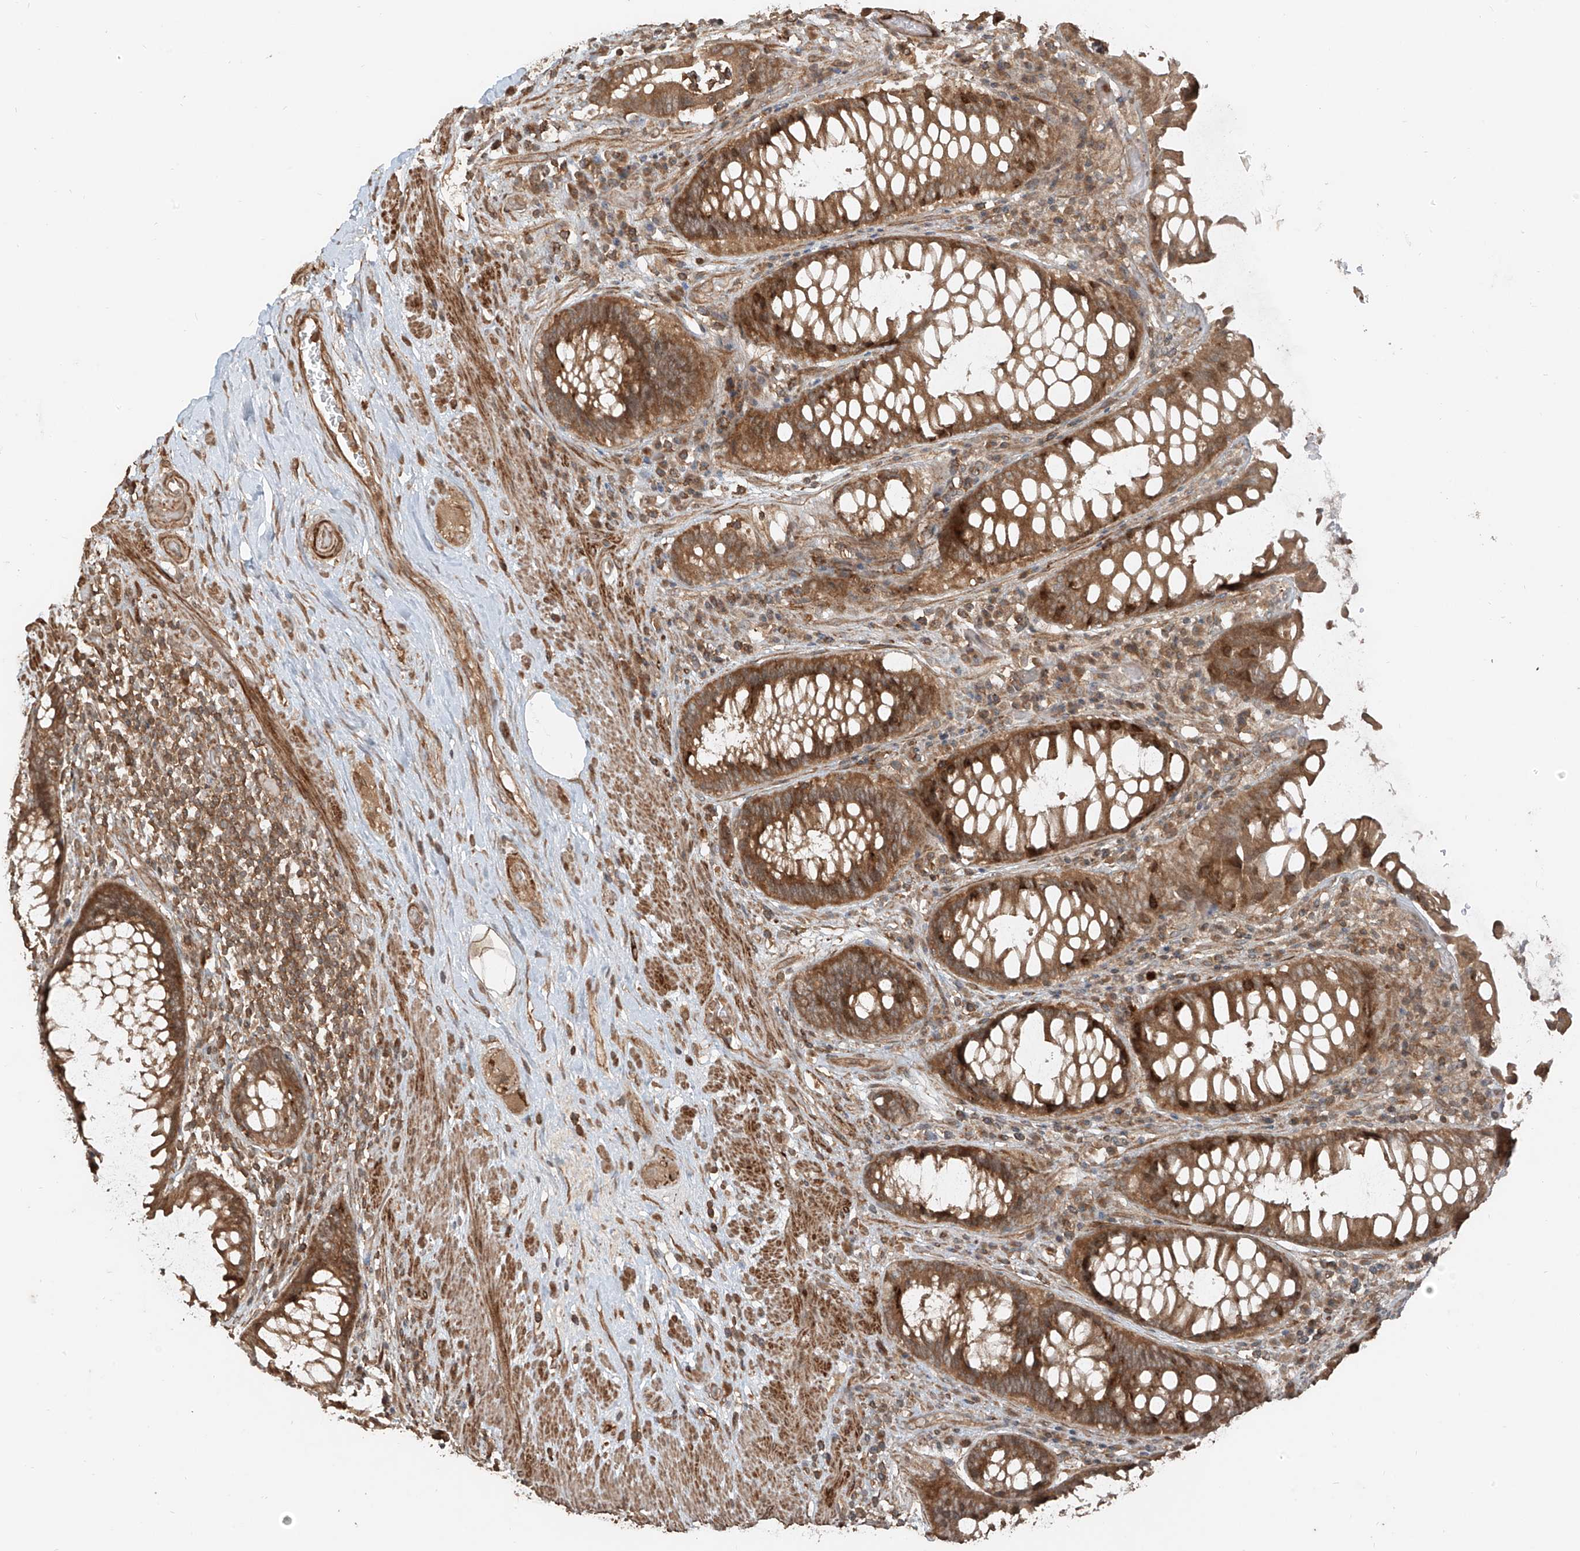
{"staining": {"intensity": "moderate", "quantity": ">75%", "location": "cytoplasmic/membranous"}, "tissue": "rectum", "cell_type": "Glandular cells", "image_type": "normal", "snomed": [{"axis": "morphology", "description": "Normal tissue, NOS"}, {"axis": "topography", "description": "Rectum"}], "caption": "Rectum stained with IHC exhibits moderate cytoplasmic/membranous staining in about >75% of glandular cells.", "gene": "ANKZF1", "patient": {"sex": "male", "age": 64}}